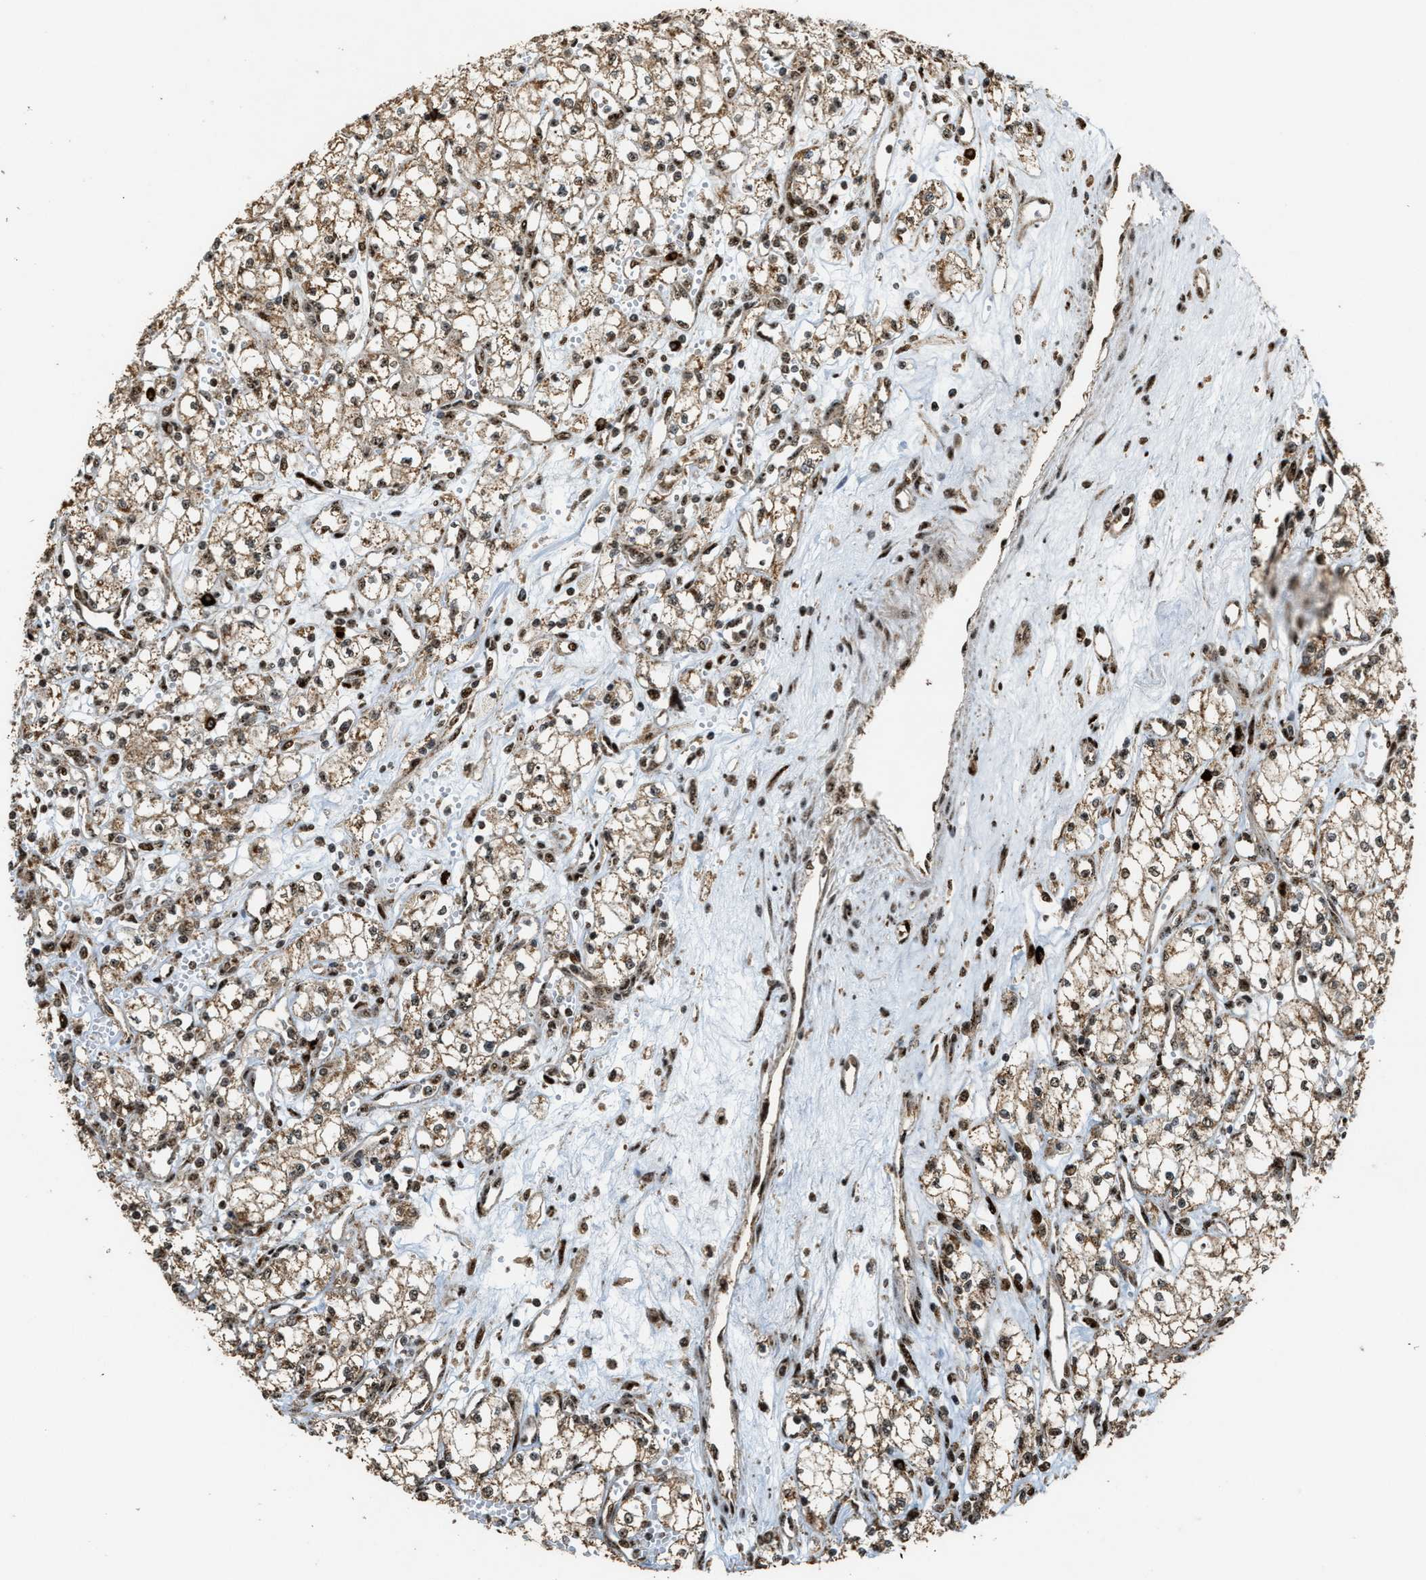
{"staining": {"intensity": "weak", "quantity": ">75%", "location": "cytoplasmic/membranous,nuclear"}, "tissue": "renal cancer", "cell_type": "Tumor cells", "image_type": "cancer", "snomed": [{"axis": "morphology", "description": "Adenocarcinoma, NOS"}, {"axis": "topography", "description": "Kidney"}], "caption": "A low amount of weak cytoplasmic/membranous and nuclear expression is appreciated in approximately >75% of tumor cells in adenocarcinoma (renal) tissue.", "gene": "ZNF687", "patient": {"sex": "male", "age": 59}}